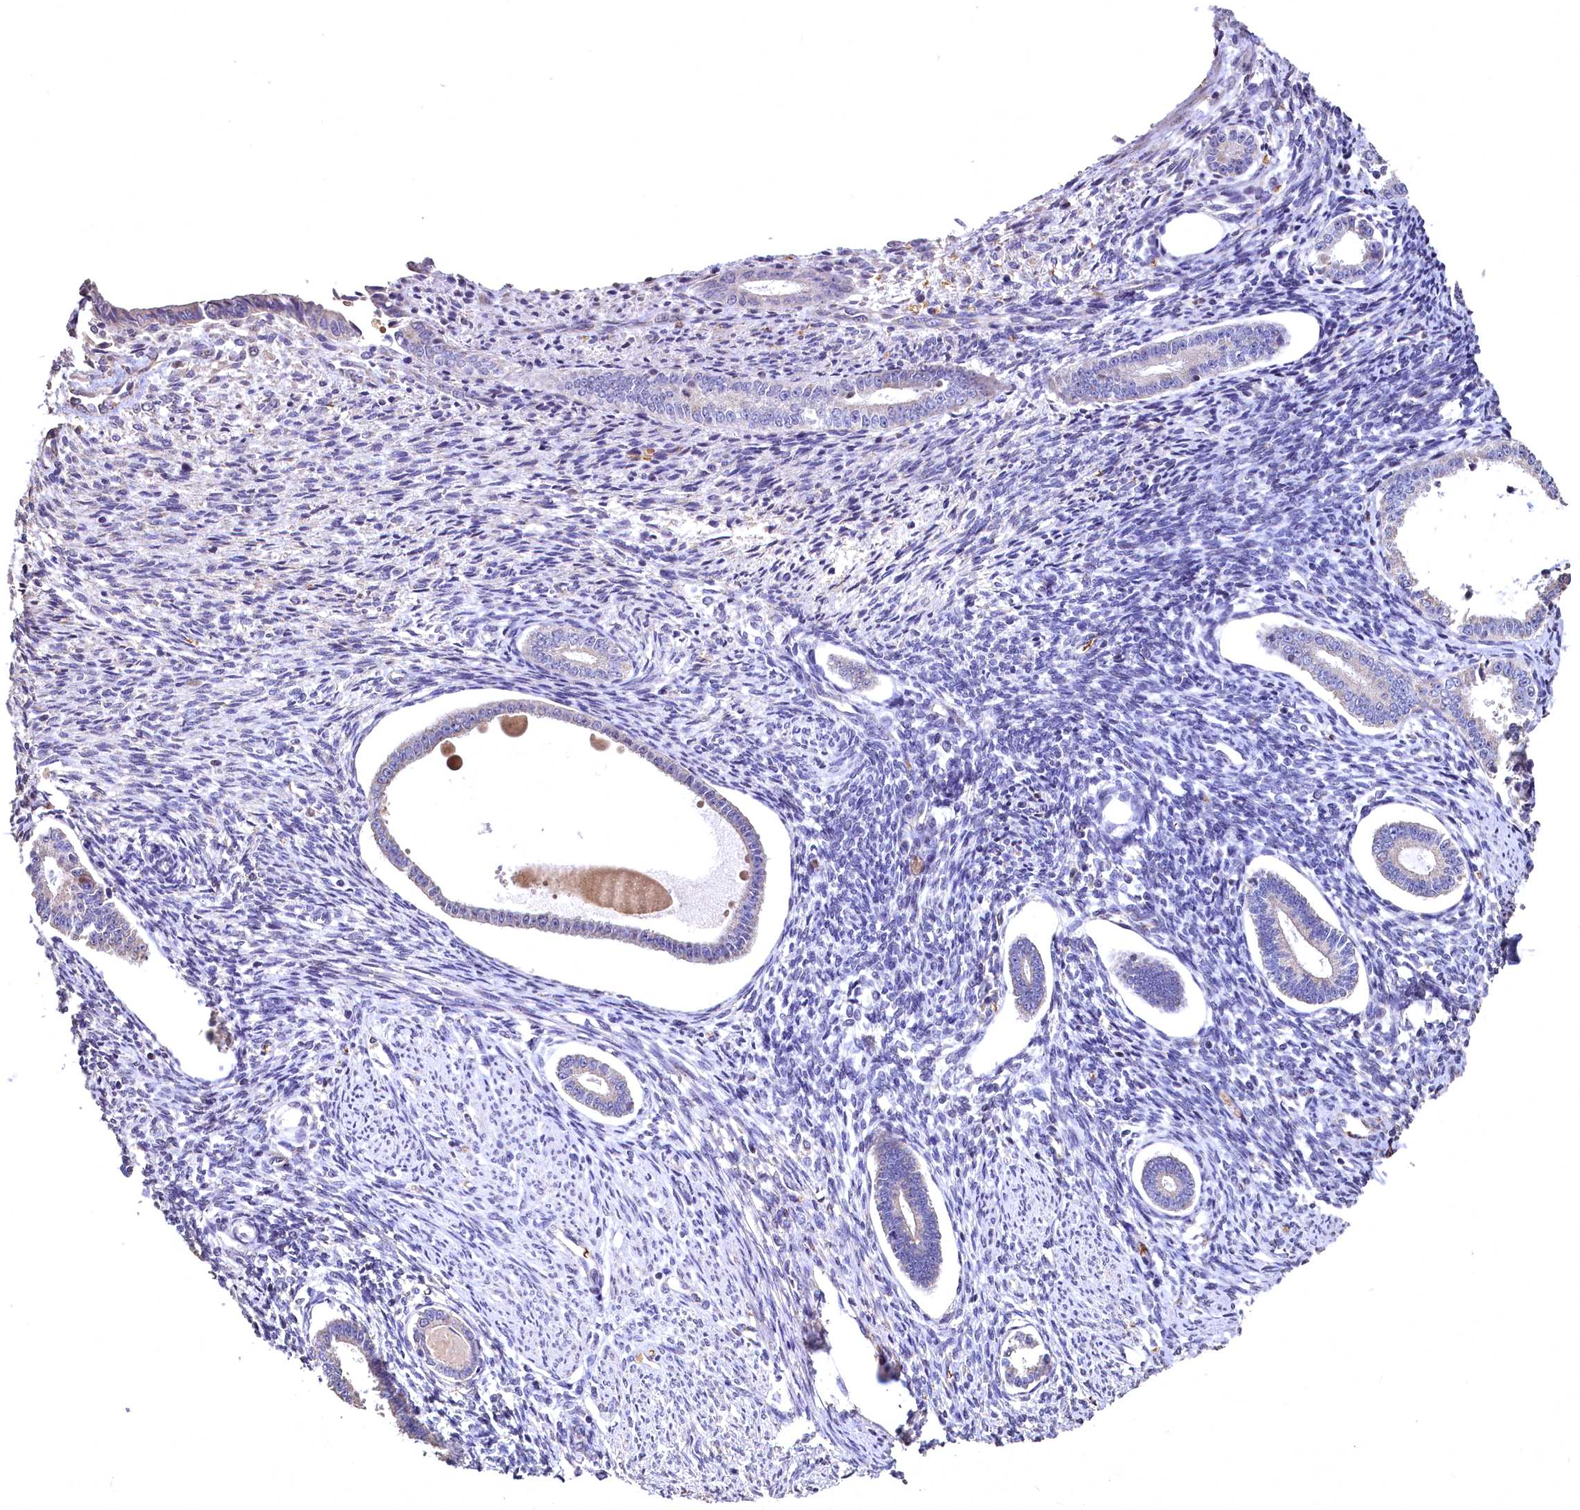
{"staining": {"intensity": "negative", "quantity": "none", "location": "none"}, "tissue": "endometrium", "cell_type": "Cells in endometrial stroma", "image_type": "normal", "snomed": [{"axis": "morphology", "description": "Normal tissue, NOS"}, {"axis": "topography", "description": "Endometrium"}], "caption": "This is a micrograph of immunohistochemistry staining of benign endometrium, which shows no staining in cells in endometrial stroma. (DAB immunohistochemistry visualized using brightfield microscopy, high magnification).", "gene": "SPTA1", "patient": {"sex": "female", "age": 56}}